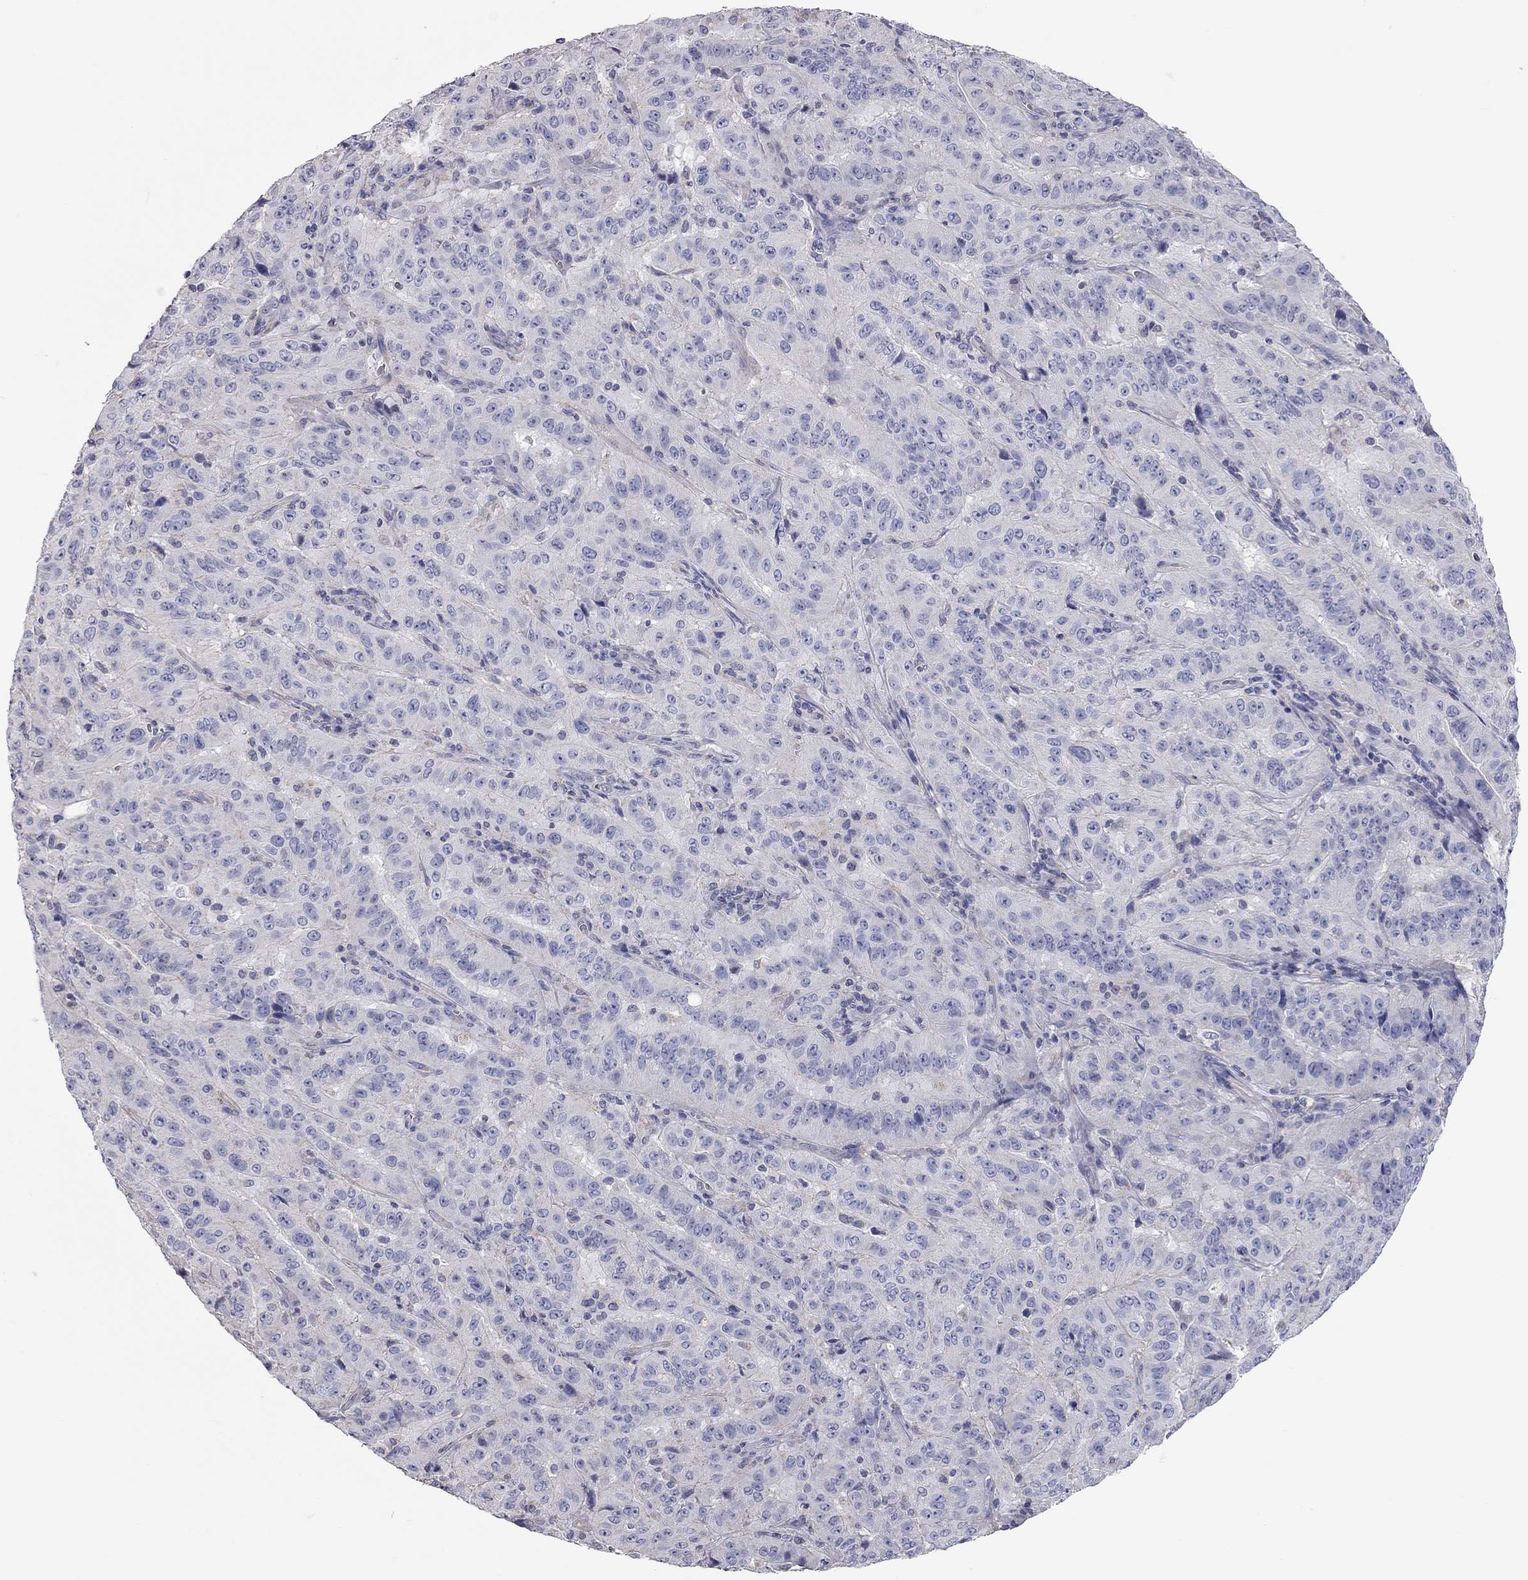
{"staining": {"intensity": "negative", "quantity": "none", "location": "none"}, "tissue": "pancreatic cancer", "cell_type": "Tumor cells", "image_type": "cancer", "snomed": [{"axis": "morphology", "description": "Adenocarcinoma, NOS"}, {"axis": "topography", "description": "Pancreas"}], "caption": "An image of human pancreatic cancer is negative for staining in tumor cells.", "gene": "C10orf90", "patient": {"sex": "male", "age": 63}}